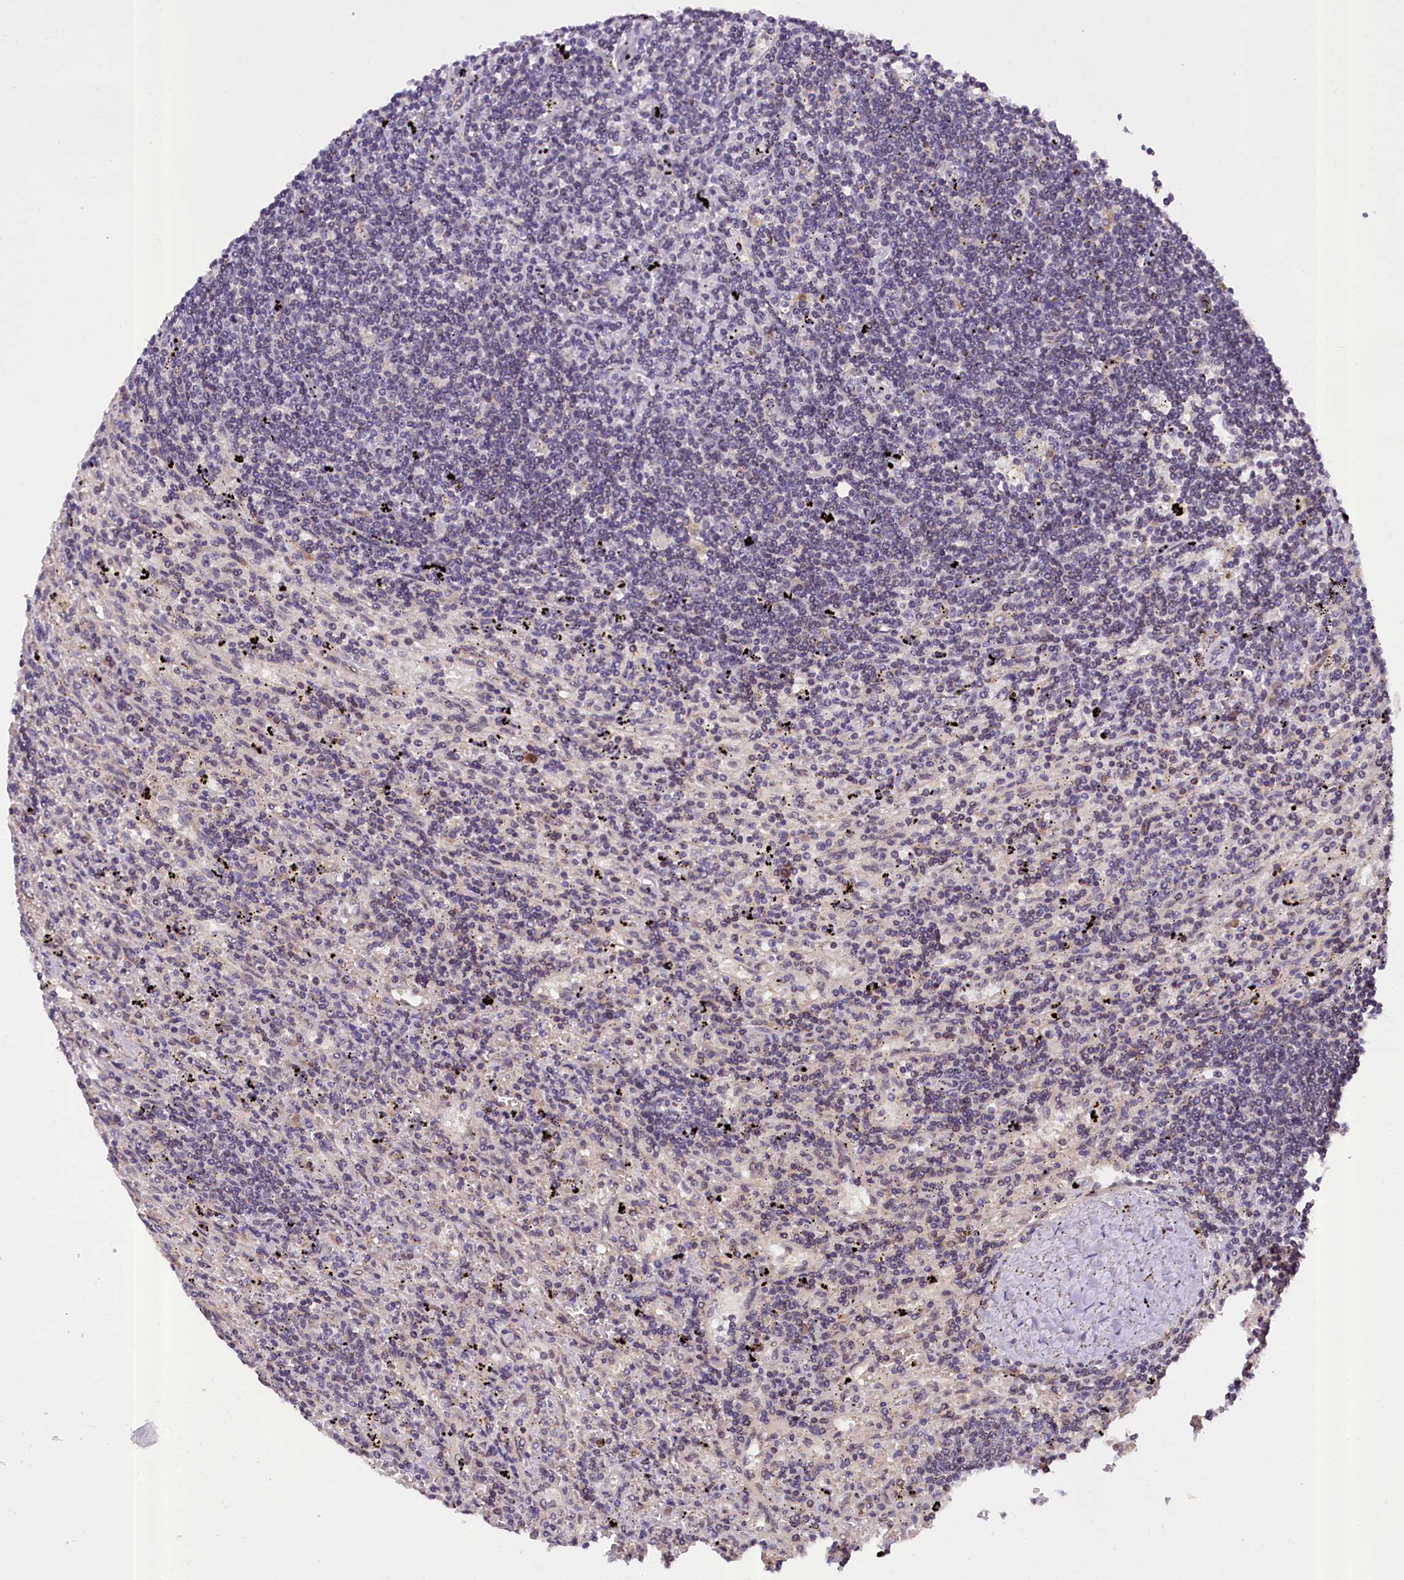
{"staining": {"intensity": "negative", "quantity": "none", "location": "none"}, "tissue": "lymphoma", "cell_type": "Tumor cells", "image_type": "cancer", "snomed": [{"axis": "morphology", "description": "Malignant lymphoma, non-Hodgkin's type, Low grade"}, {"axis": "topography", "description": "Spleen"}], "caption": "Immunohistochemistry (IHC) image of human low-grade malignant lymphoma, non-Hodgkin's type stained for a protein (brown), which demonstrates no positivity in tumor cells.", "gene": "SUPV3L1", "patient": {"sex": "male", "age": 76}}